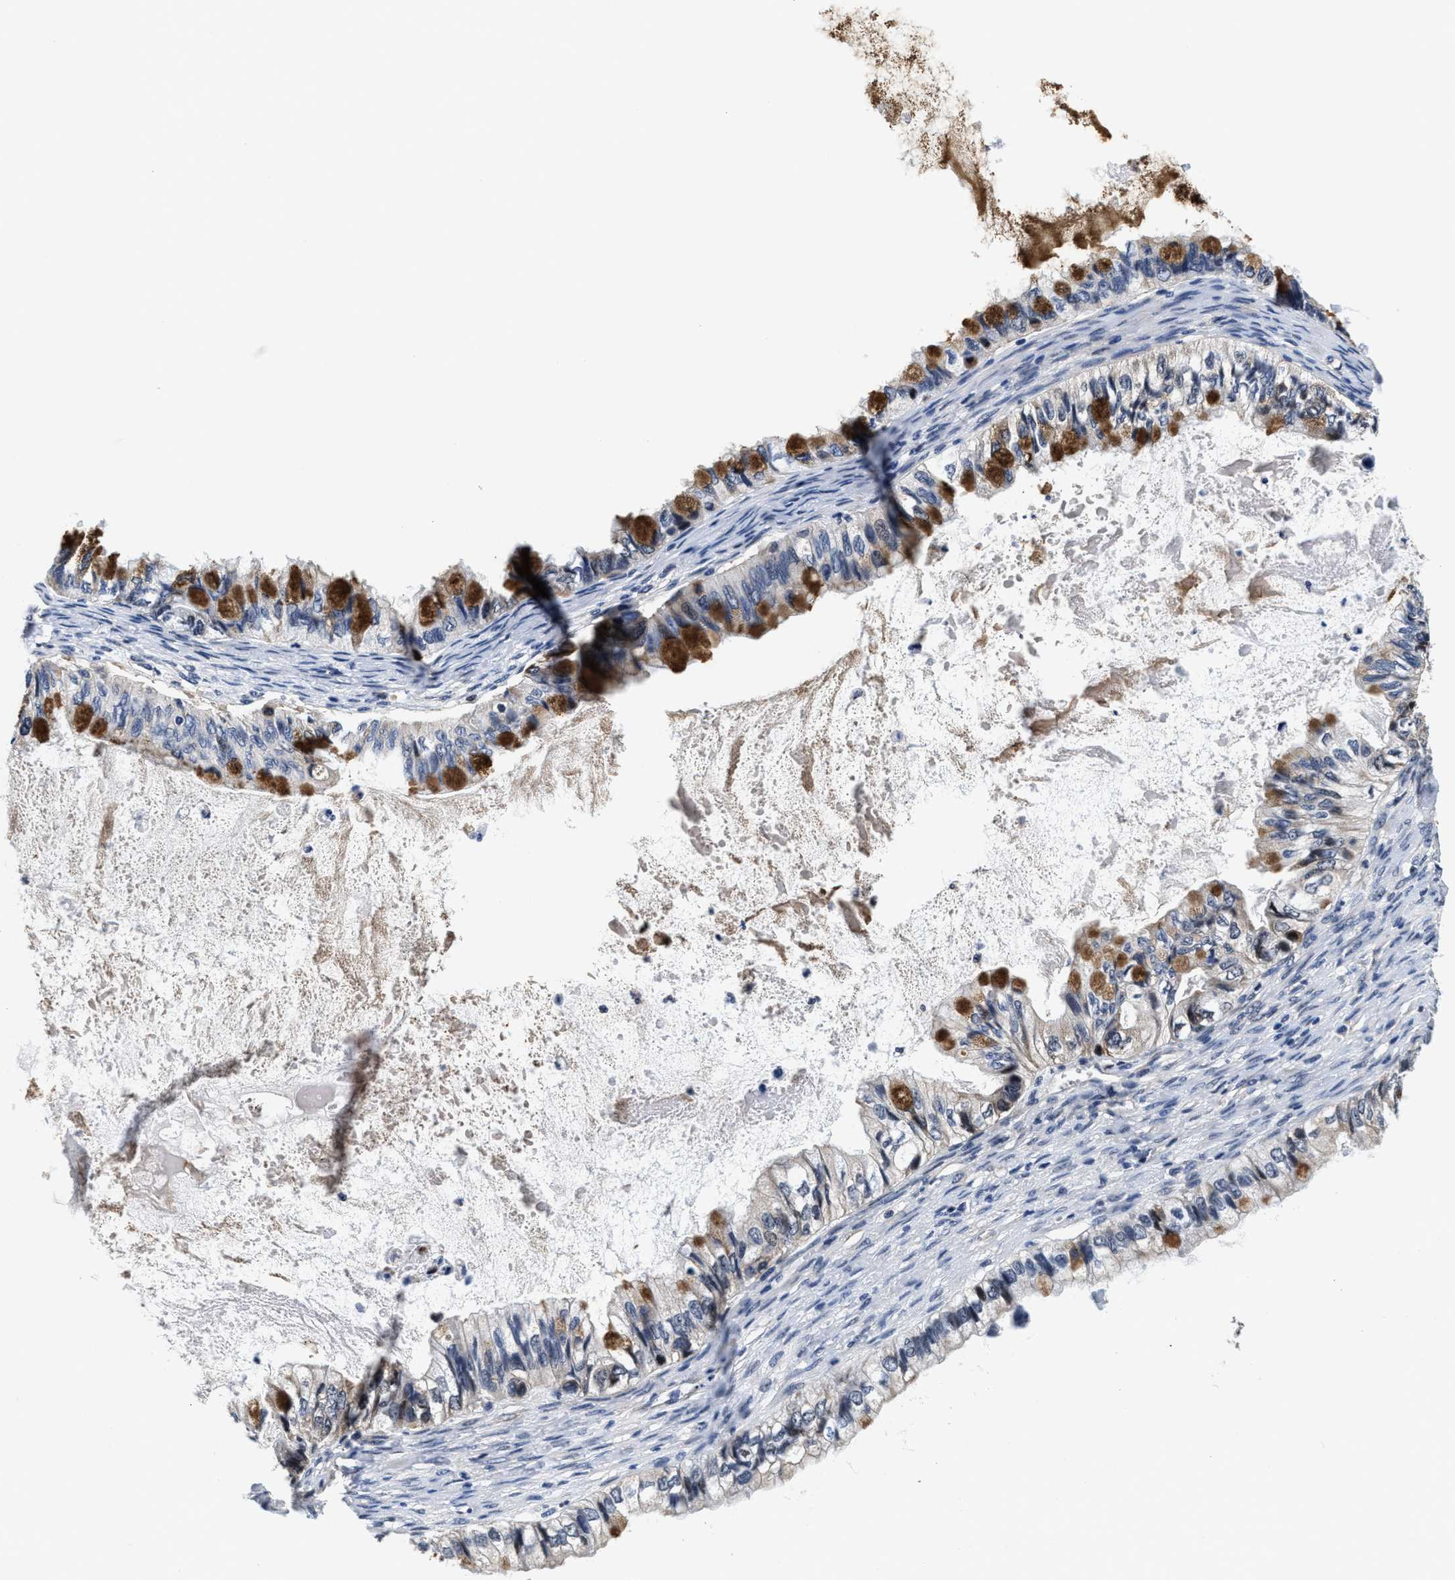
{"staining": {"intensity": "strong", "quantity": "25%-75%", "location": "cytoplasmic/membranous"}, "tissue": "ovarian cancer", "cell_type": "Tumor cells", "image_type": "cancer", "snomed": [{"axis": "morphology", "description": "Cystadenocarcinoma, mucinous, NOS"}, {"axis": "topography", "description": "Ovary"}], "caption": "Protein staining exhibits strong cytoplasmic/membranous staining in about 25%-75% of tumor cells in ovarian cancer.", "gene": "PHPT1", "patient": {"sex": "female", "age": 80}}